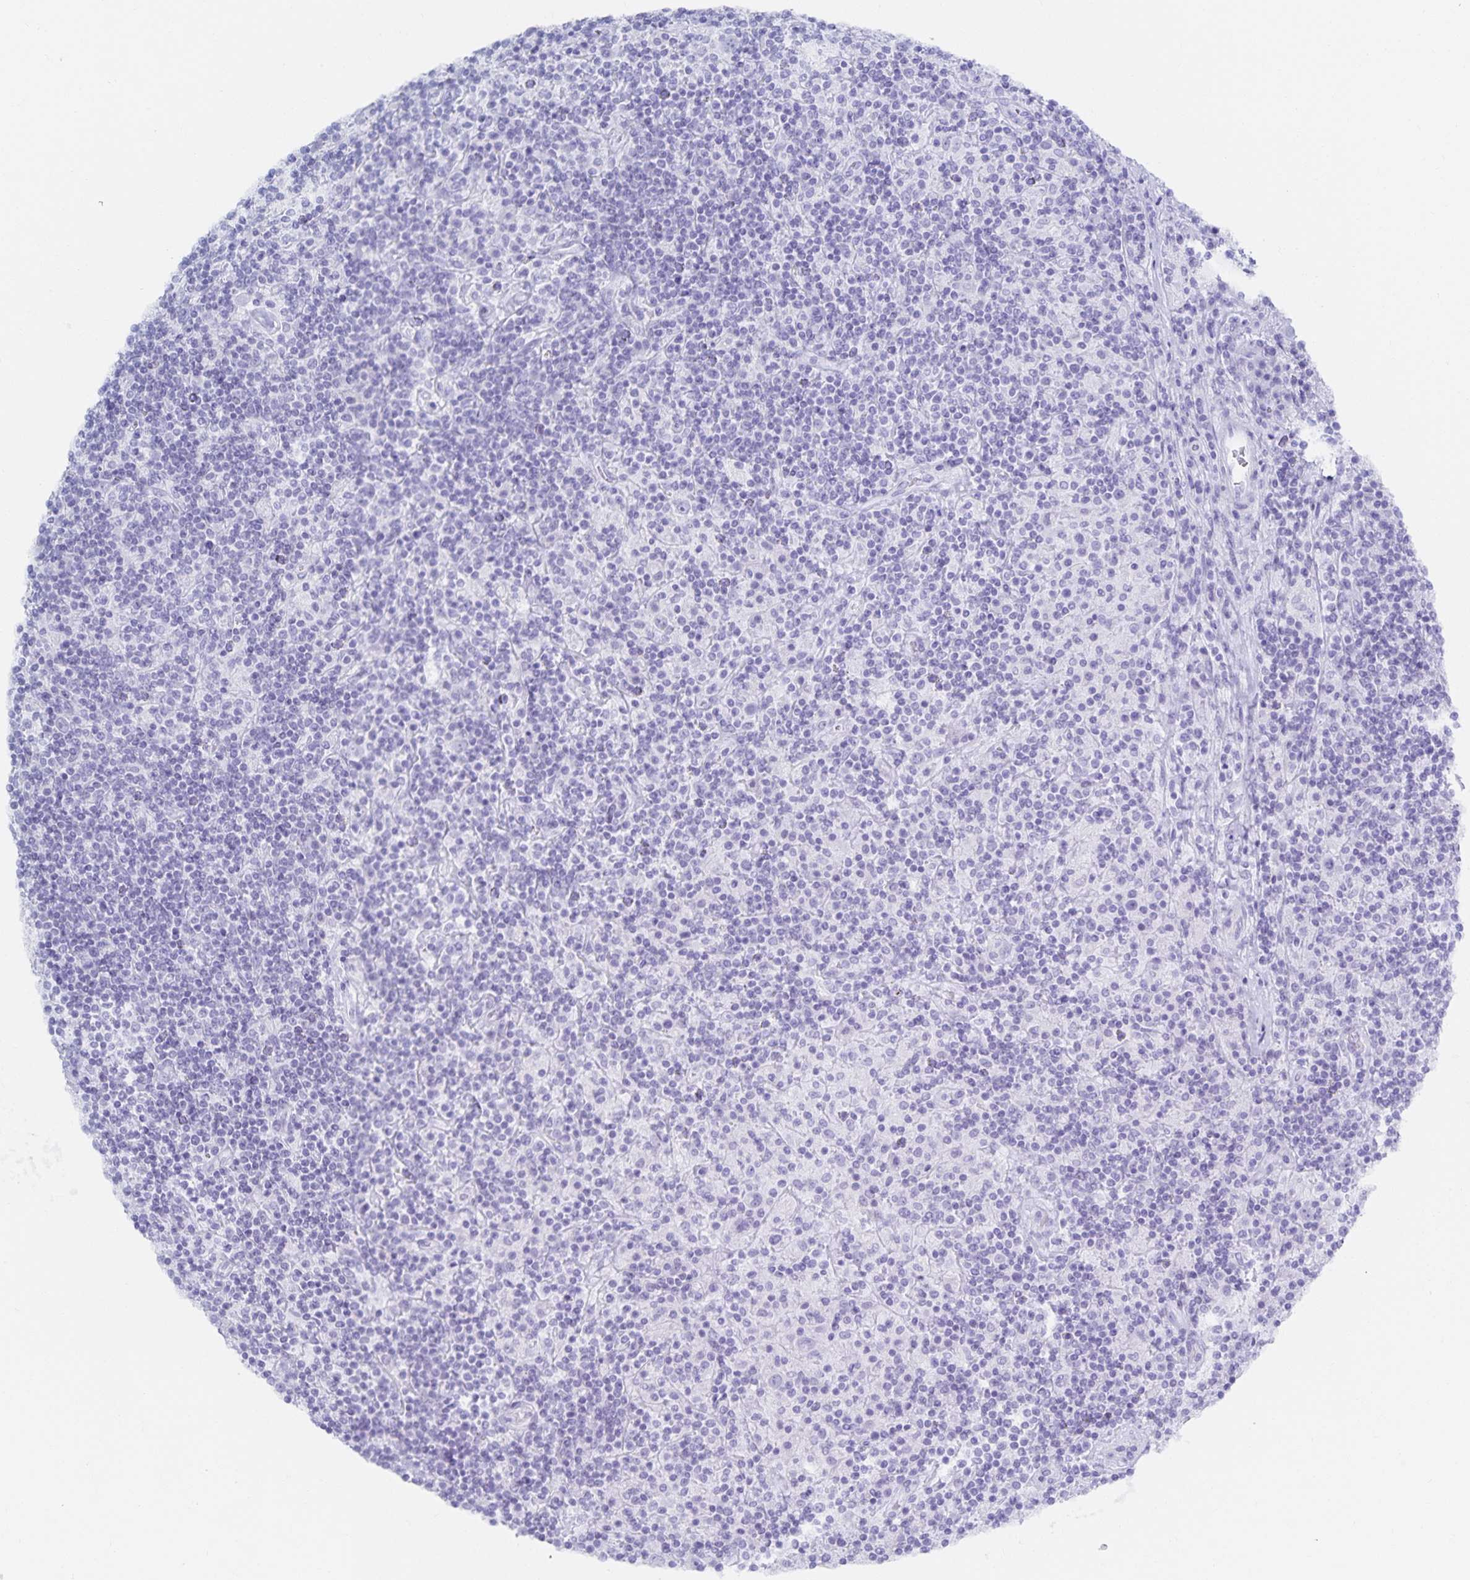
{"staining": {"intensity": "negative", "quantity": "none", "location": "none"}, "tissue": "lymphoma", "cell_type": "Tumor cells", "image_type": "cancer", "snomed": [{"axis": "morphology", "description": "Hodgkin's disease, NOS"}, {"axis": "topography", "description": "Lymph node"}], "caption": "DAB immunohistochemical staining of lymphoma exhibits no significant expression in tumor cells.", "gene": "SNTN", "patient": {"sex": "male", "age": 70}}